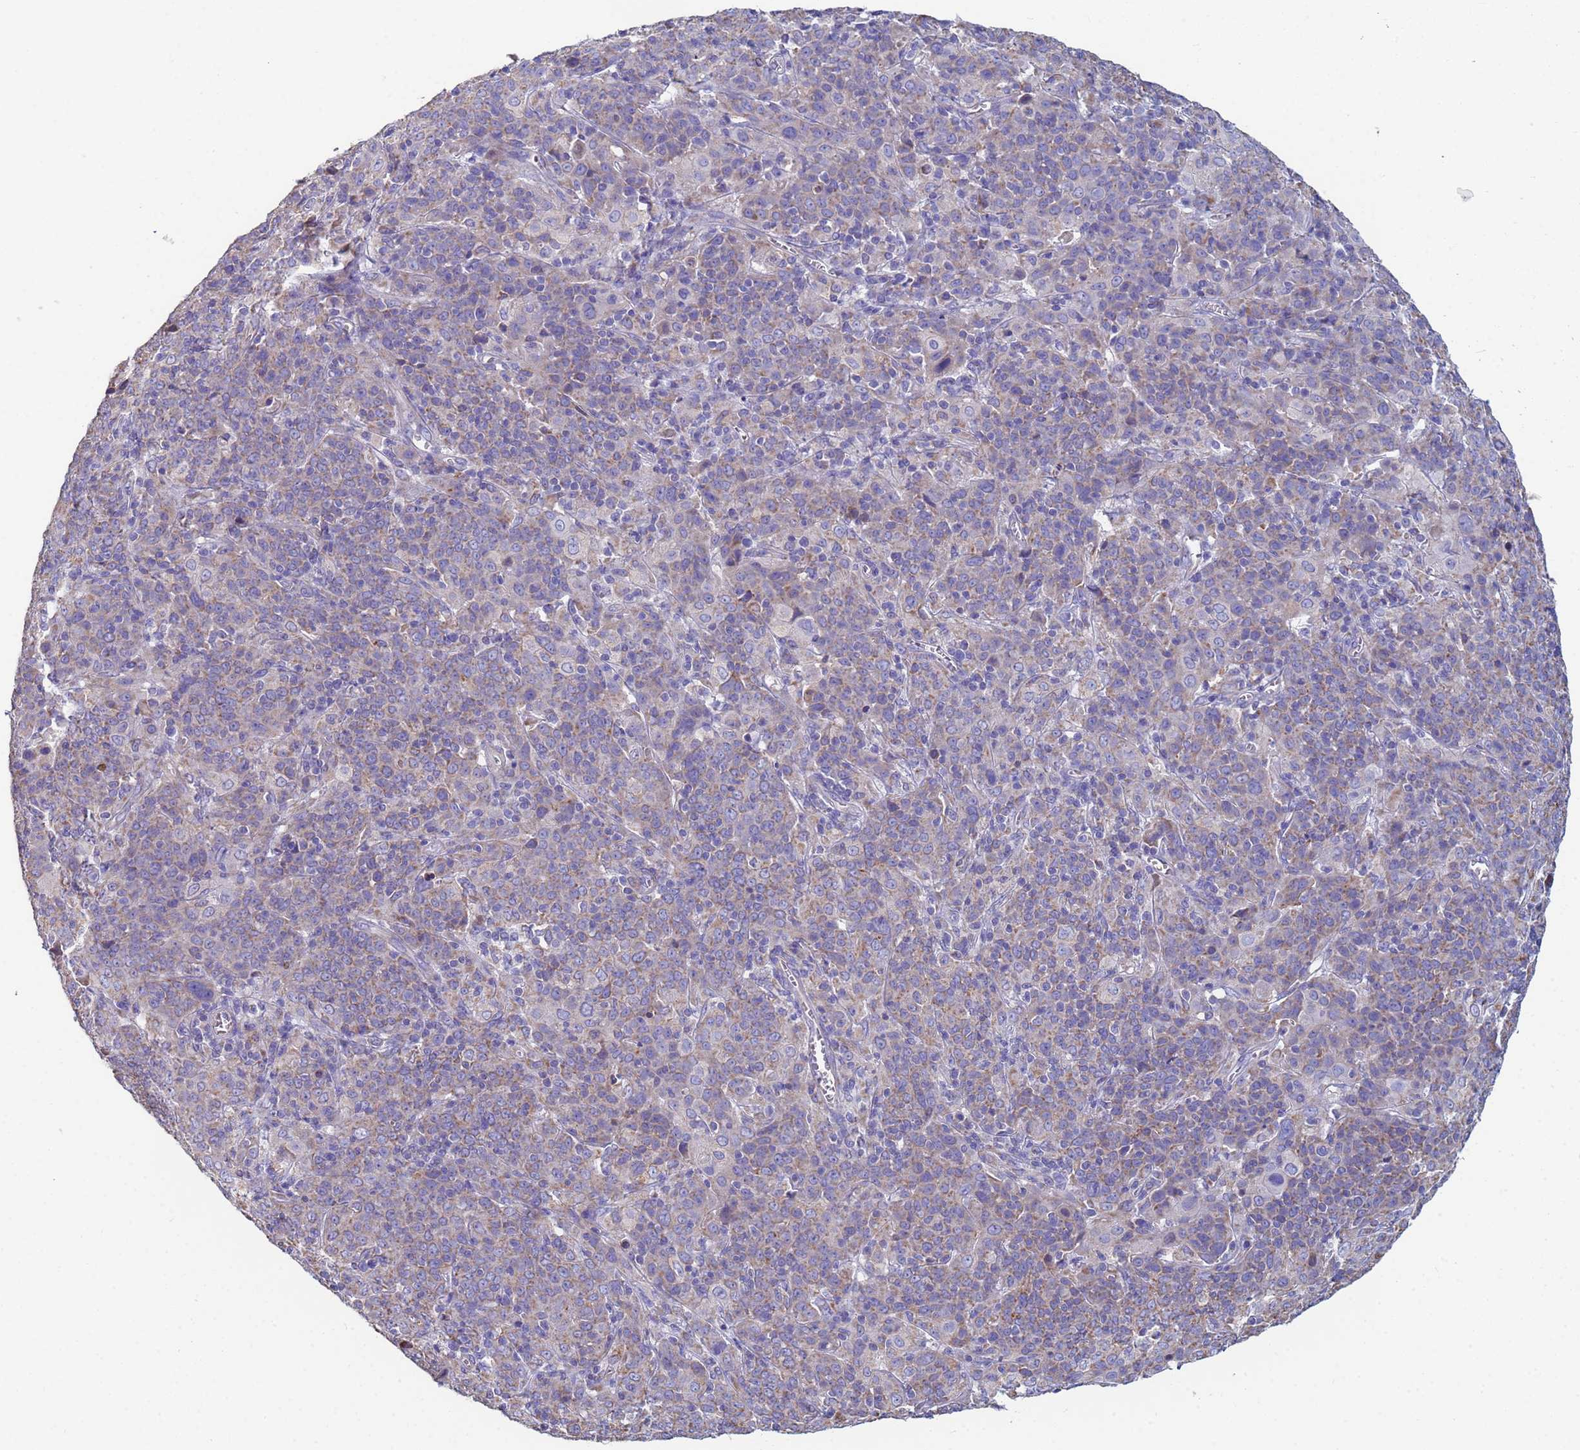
{"staining": {"intensity": "weak", "quantity": "25%-75%", "location": "cytoplasmic/membranous"}, "tissue": "cervical cancer", "cell_type": "Tumor cells", "image_type": "cancer", "snomed": [{"axis": "morphology", "description": "Squamous cell carcinoma, NOS"}, {"axis": "topography", "description": "Cervix"}], "caption": "A brown stain labels weak cytoplasmic/membranous expression of a protein in human cervical cancer tumor cells.", "gene": "UQCRH", "patient": {"sex": "female", "age": 67}}